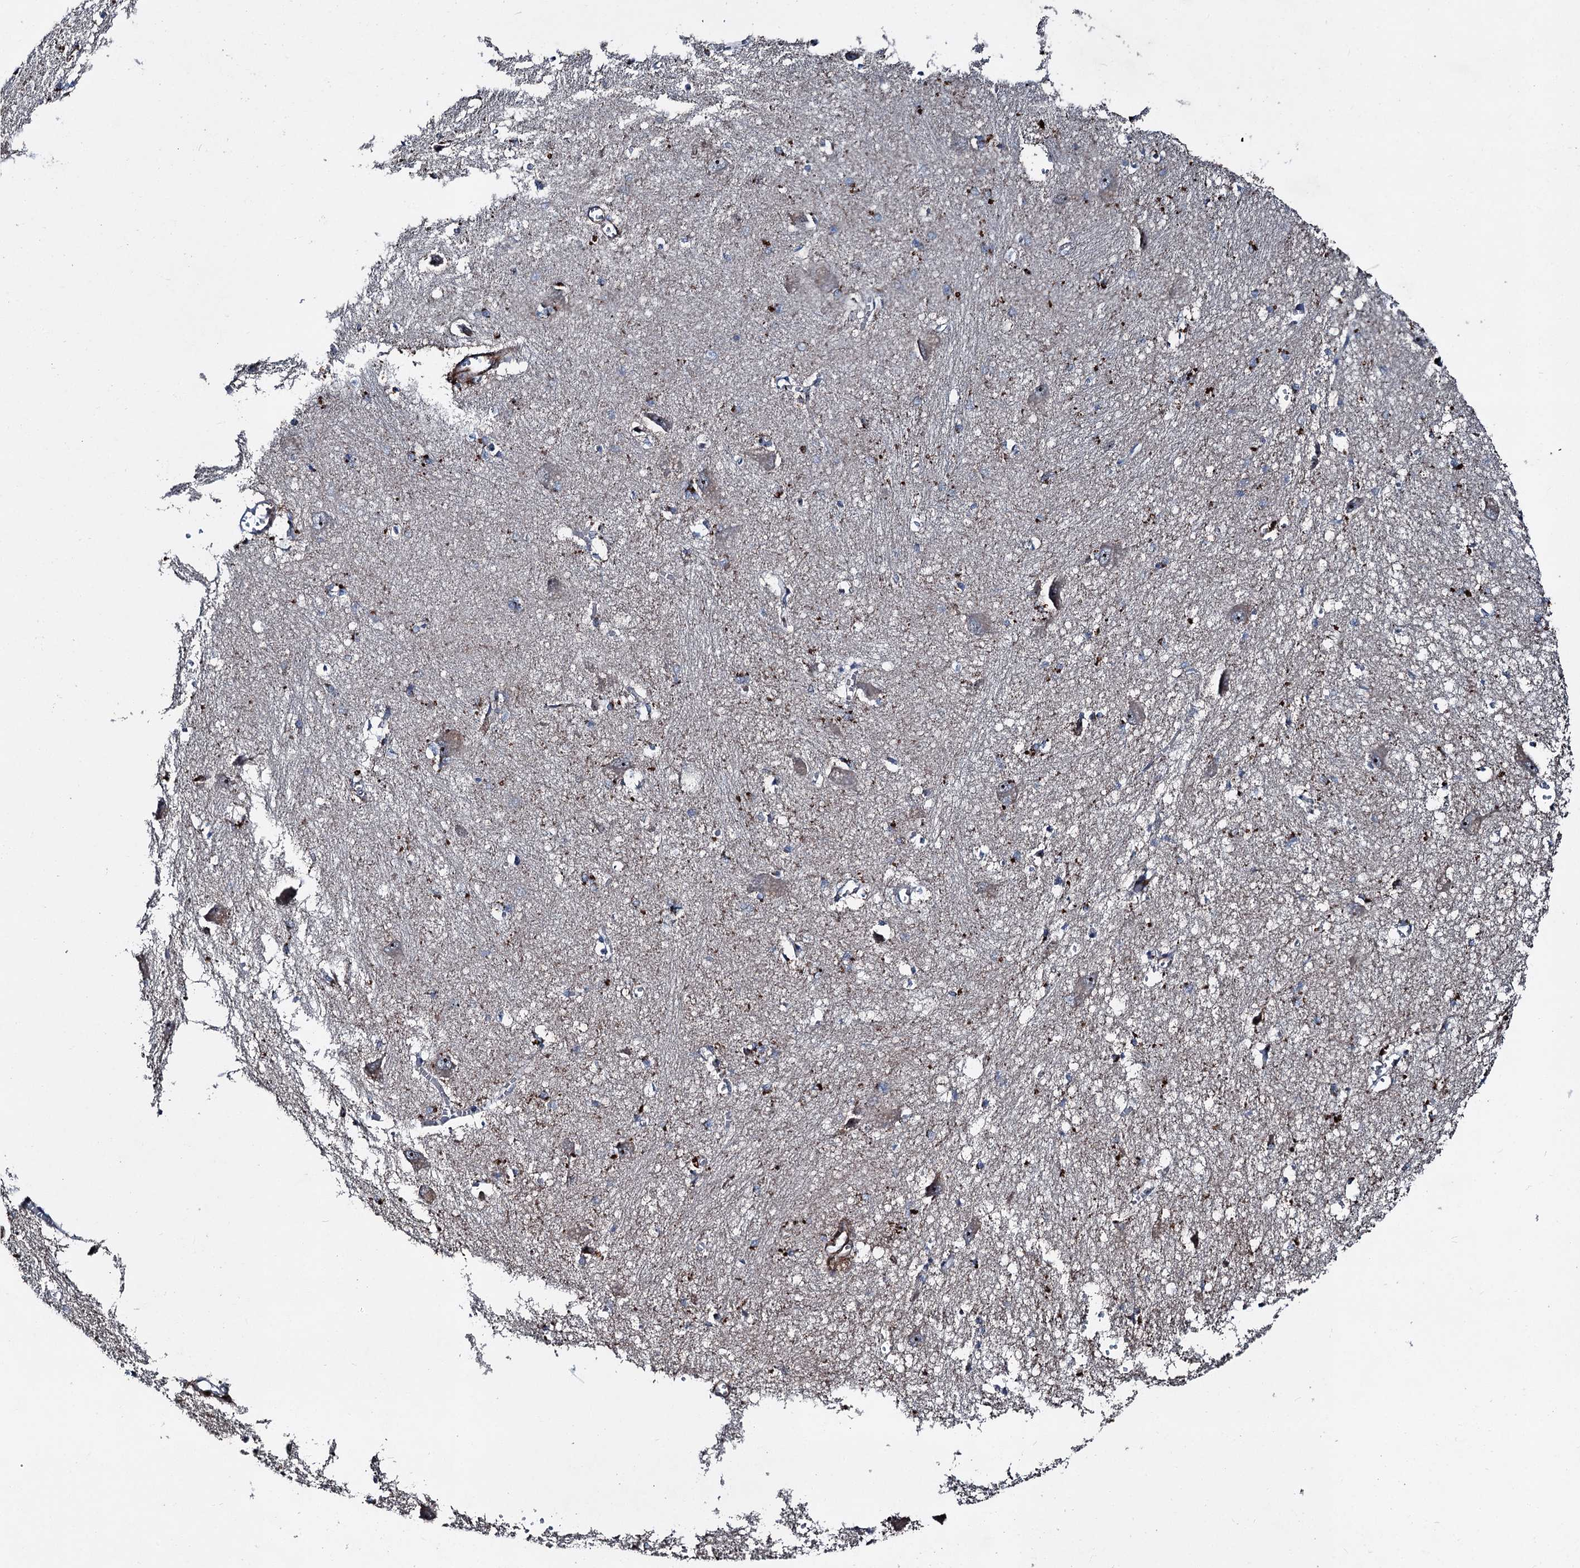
{"staining": {"intensity": "moderate", "quantity": "<25%", "location": "cytoplasmic/membranous"}, "tissue": "caudate", "cell_type": "Glial cells", "image_type": "normal", "snomed": [{"axis": "morphology", "description": "Normal tissue, NOS"}, {"axis": "topography", "description": "Lateral ventricle wall"}], "caption": "Immunohistochemical staining of unremarkable human caudate exhibits moderate cytoplasmic/membranous protein positivity in about <25% of glial cells. Nuclei are stained in blue.", "gene": "DDIAS", "patient": {"sex": "male", "age": 37}}